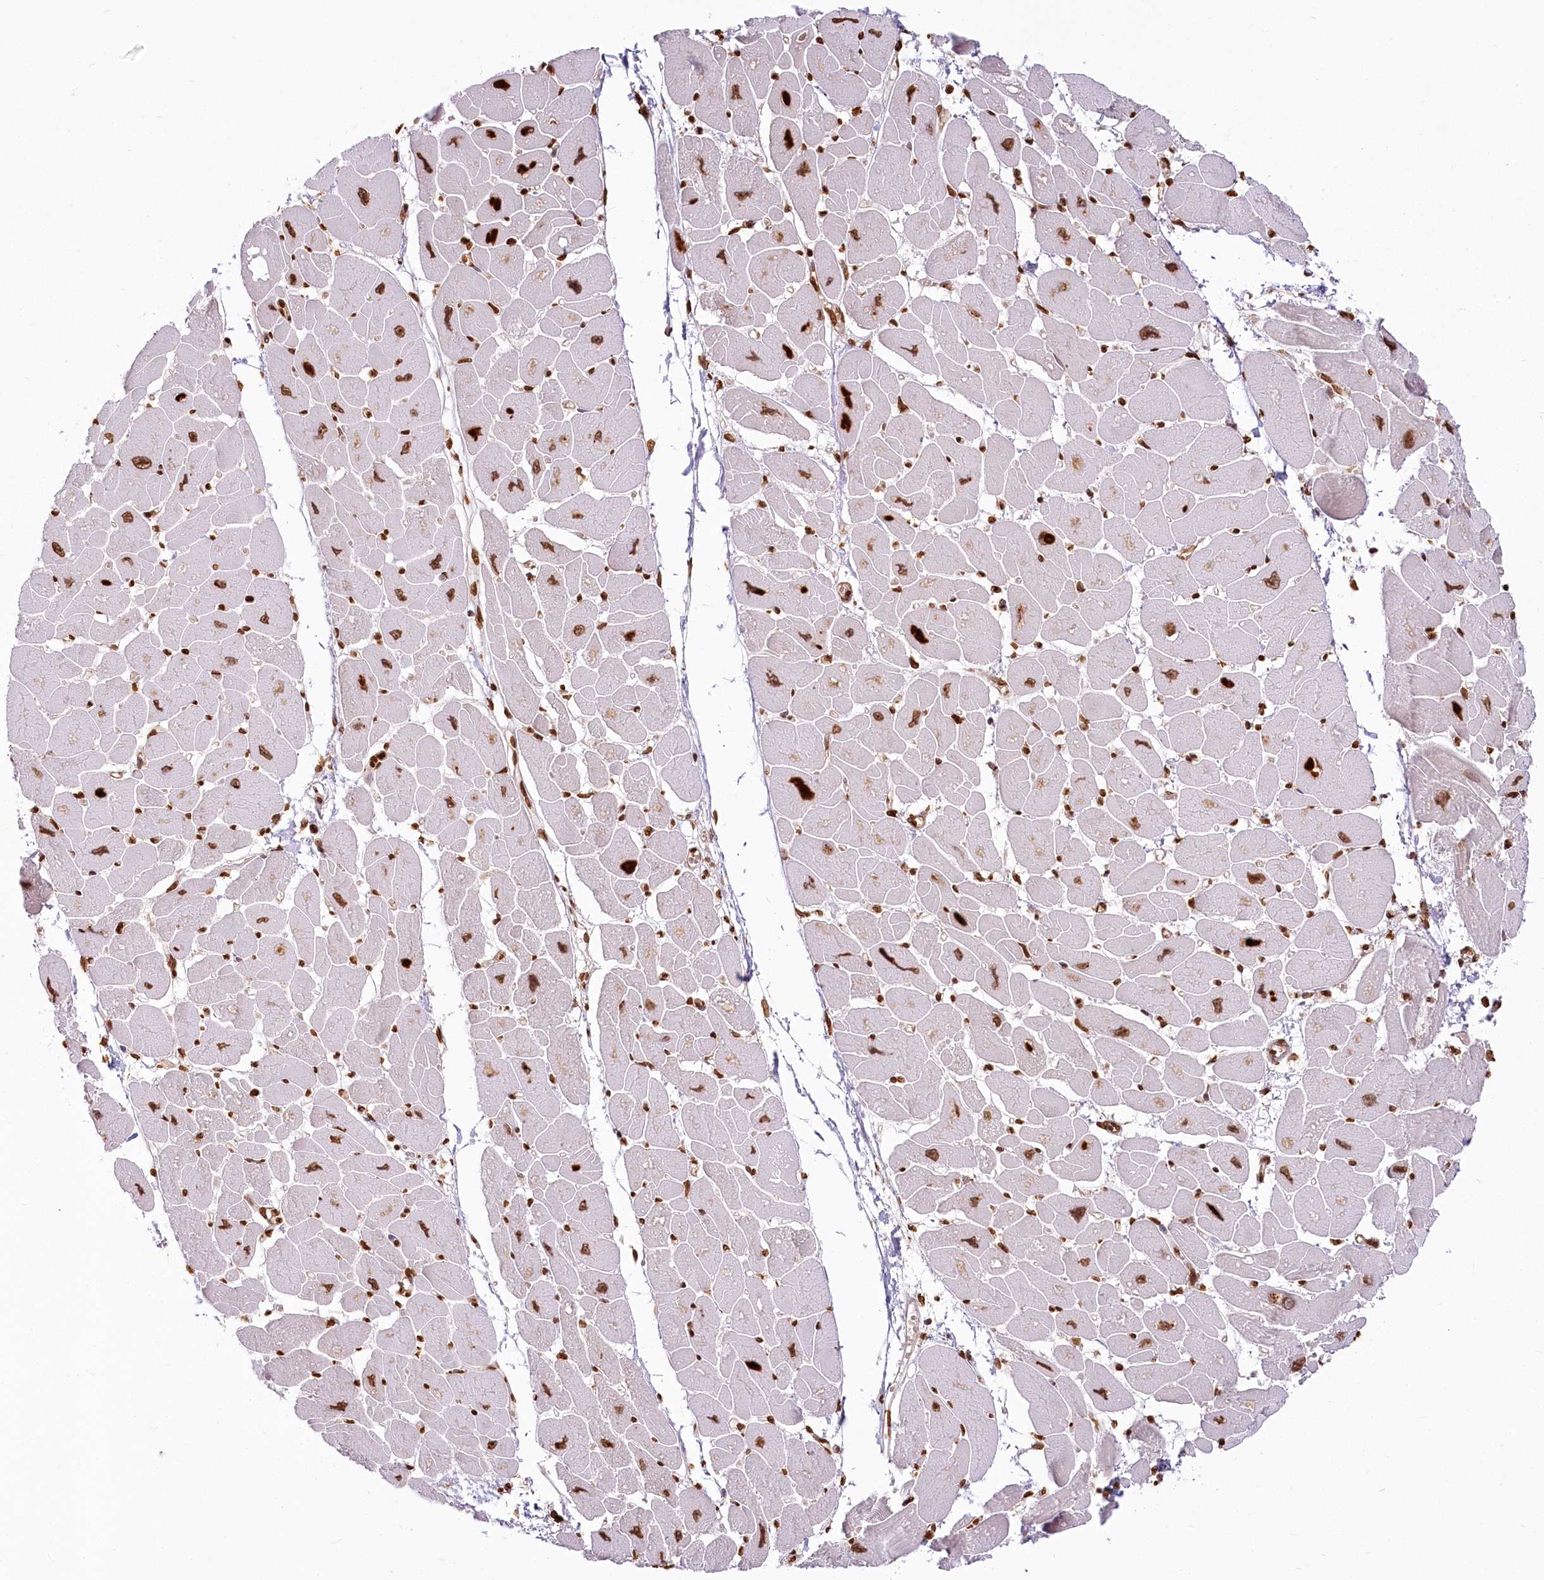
{"staining": {"intensity": "moderate", "quantity": ">75%", "location": "nuclear"}, "tissue": "heart muscle", "cell_type": "Cardiomyocytes", "image_type": "normal", "snomed": [{"axis": "morphology", "description": "Normal tissue, NOS"}, {"axis": "topography", "description": "Heart"}], "caption": "Brown immunohistochemical staining in unremarkable human heart muscle demonstrates moderate nuclear positivity in about >75% of cardiomyocytes. (DAB (3,3'-diaminobenzidine) IHC with brightfield microscopy, high magnification).", "gene": "FAM13A", "patient": {"sex": "female", "age": 54}}